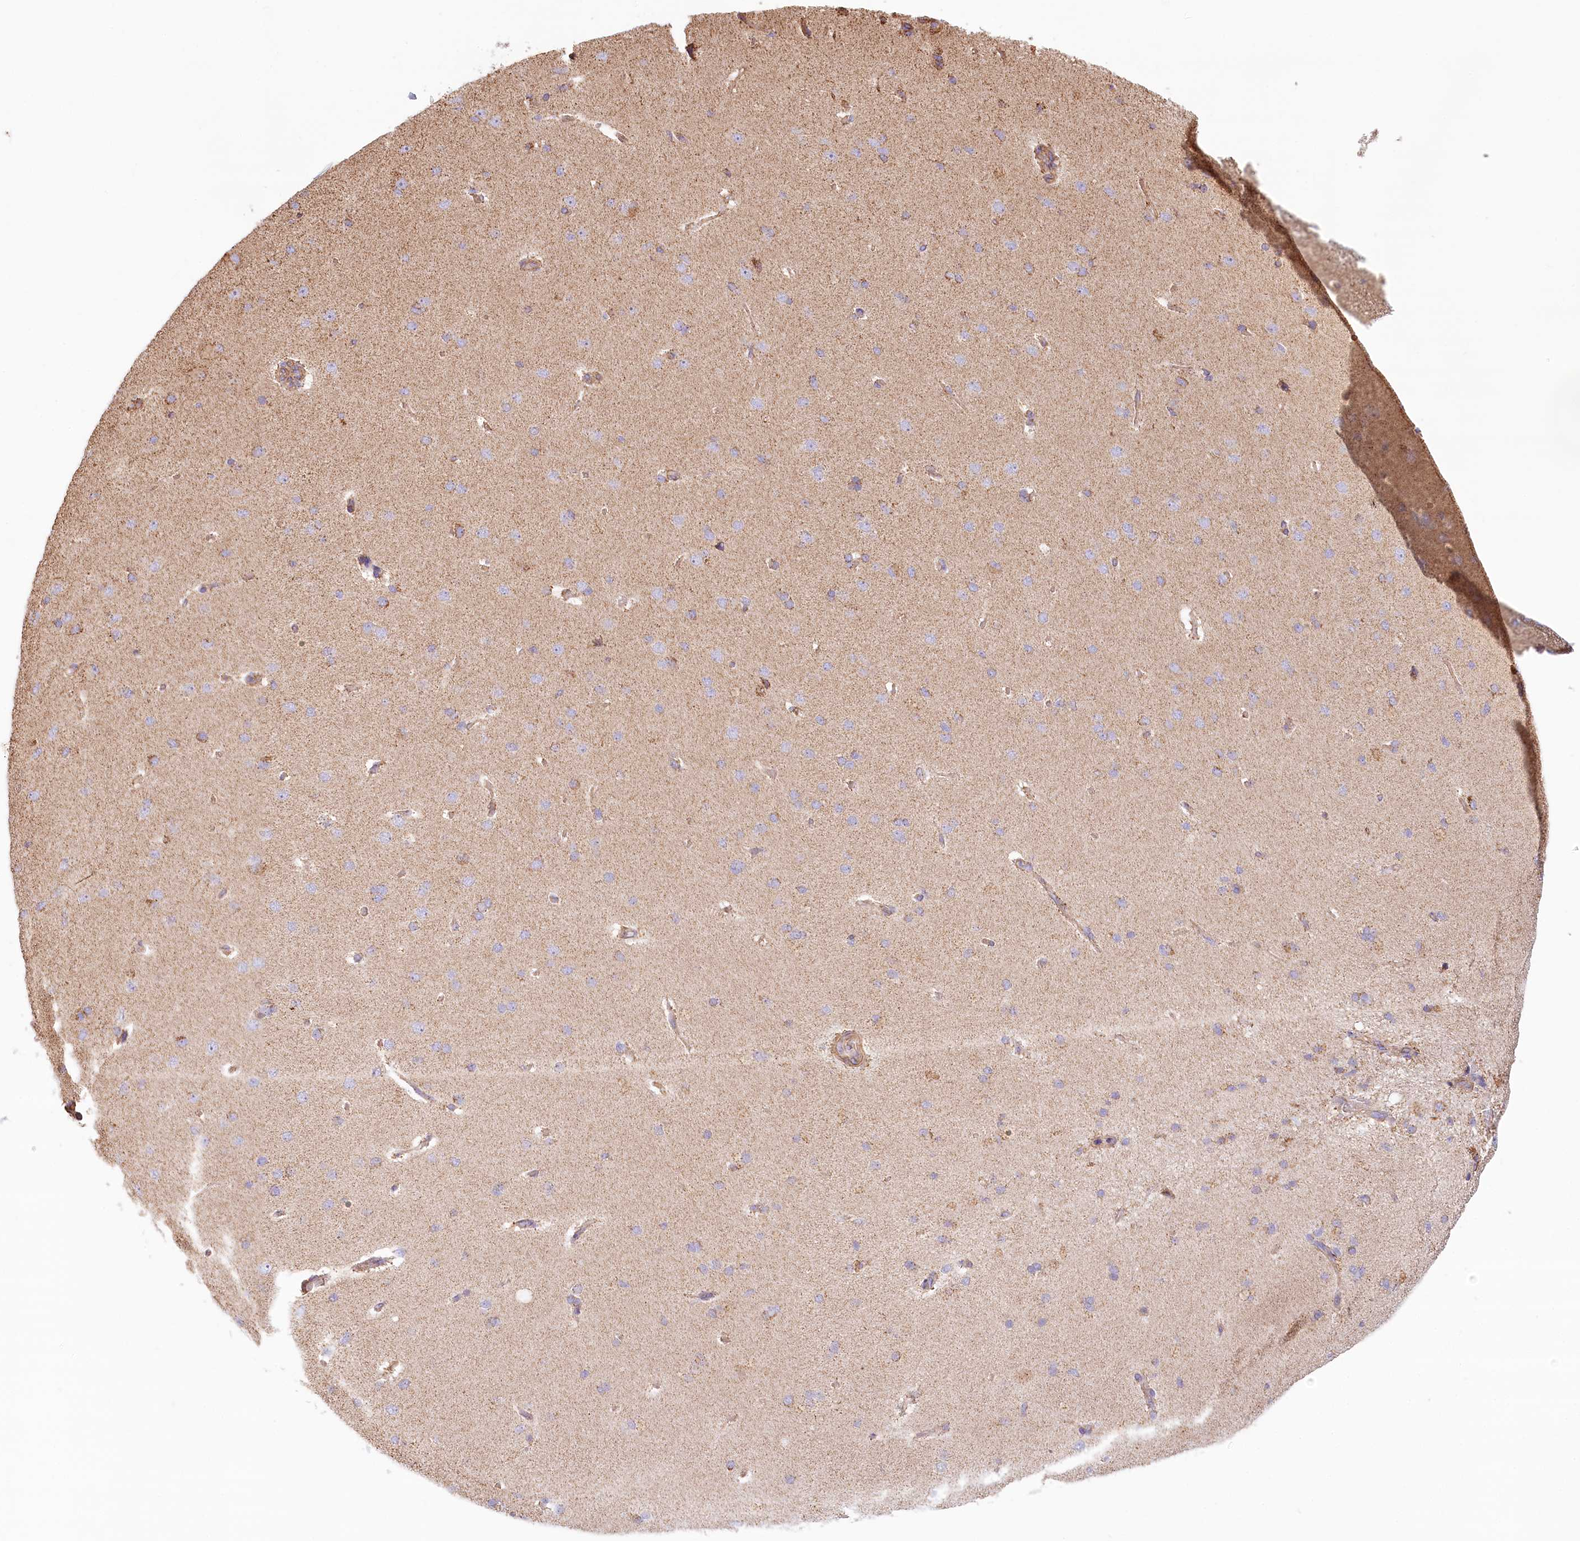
{"staining": {"intensity": "weak", "quantity": ">75%", "location": "cytoplasmic/membranous"}, "tissue": "cerebral cortex", "cell_type": "Endothelial cells", "image_type": "normal", "snomed": [{"axis": "morphology", "description": "Normal tissue, NOS"}, {"axis": "topography", "description": "Cerebral cortex"}], "caption": "This is an image of immunohistochemistry (IHC) staining of normal cerebral cortex, which shows weak staining in the cytoplasmic/membranous of endothelial cells.", "gene": "UMPS", "patient": {"sex": "male", "age": 62}}